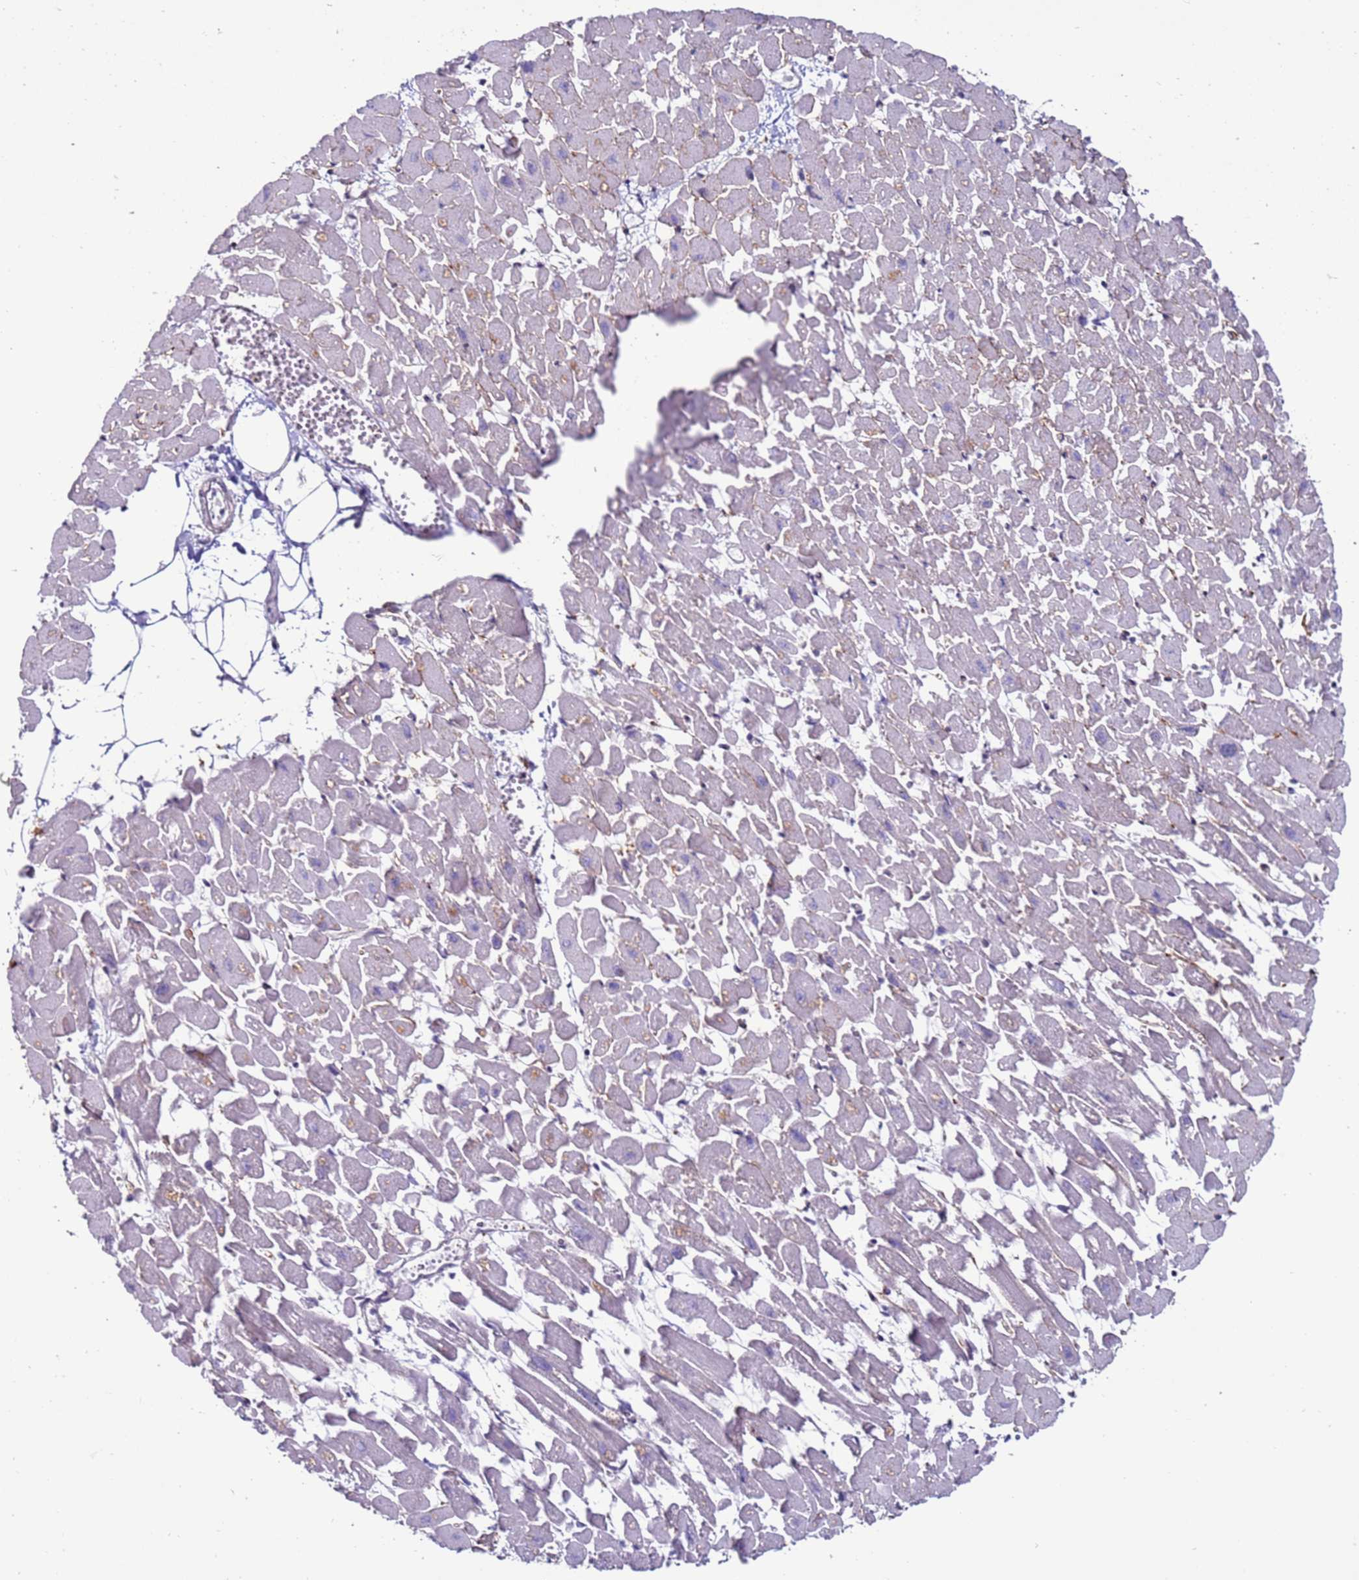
{"staining": {"intensity": "moderate", "quantity": "25%-75%", "location": "cytoplasmic/membranous"}, "tissue": "heart muscle", "cell_type": "Cardiomyocytes", "image_type": "normal", "snomed": [{"axis": "morphology", "description": "Normal tissue, NOS"}, {"axis": "topography", "description": "Heart"}], "caption": "About 25%-75% of cardiomyocytes in benign human heart muscle display moderate cytoplasmic/membranous protein expression as visualized by brown immunohistochemical staining.", "gene": "CLEC4M", "patient": {"sex": "female", "age": 64}}